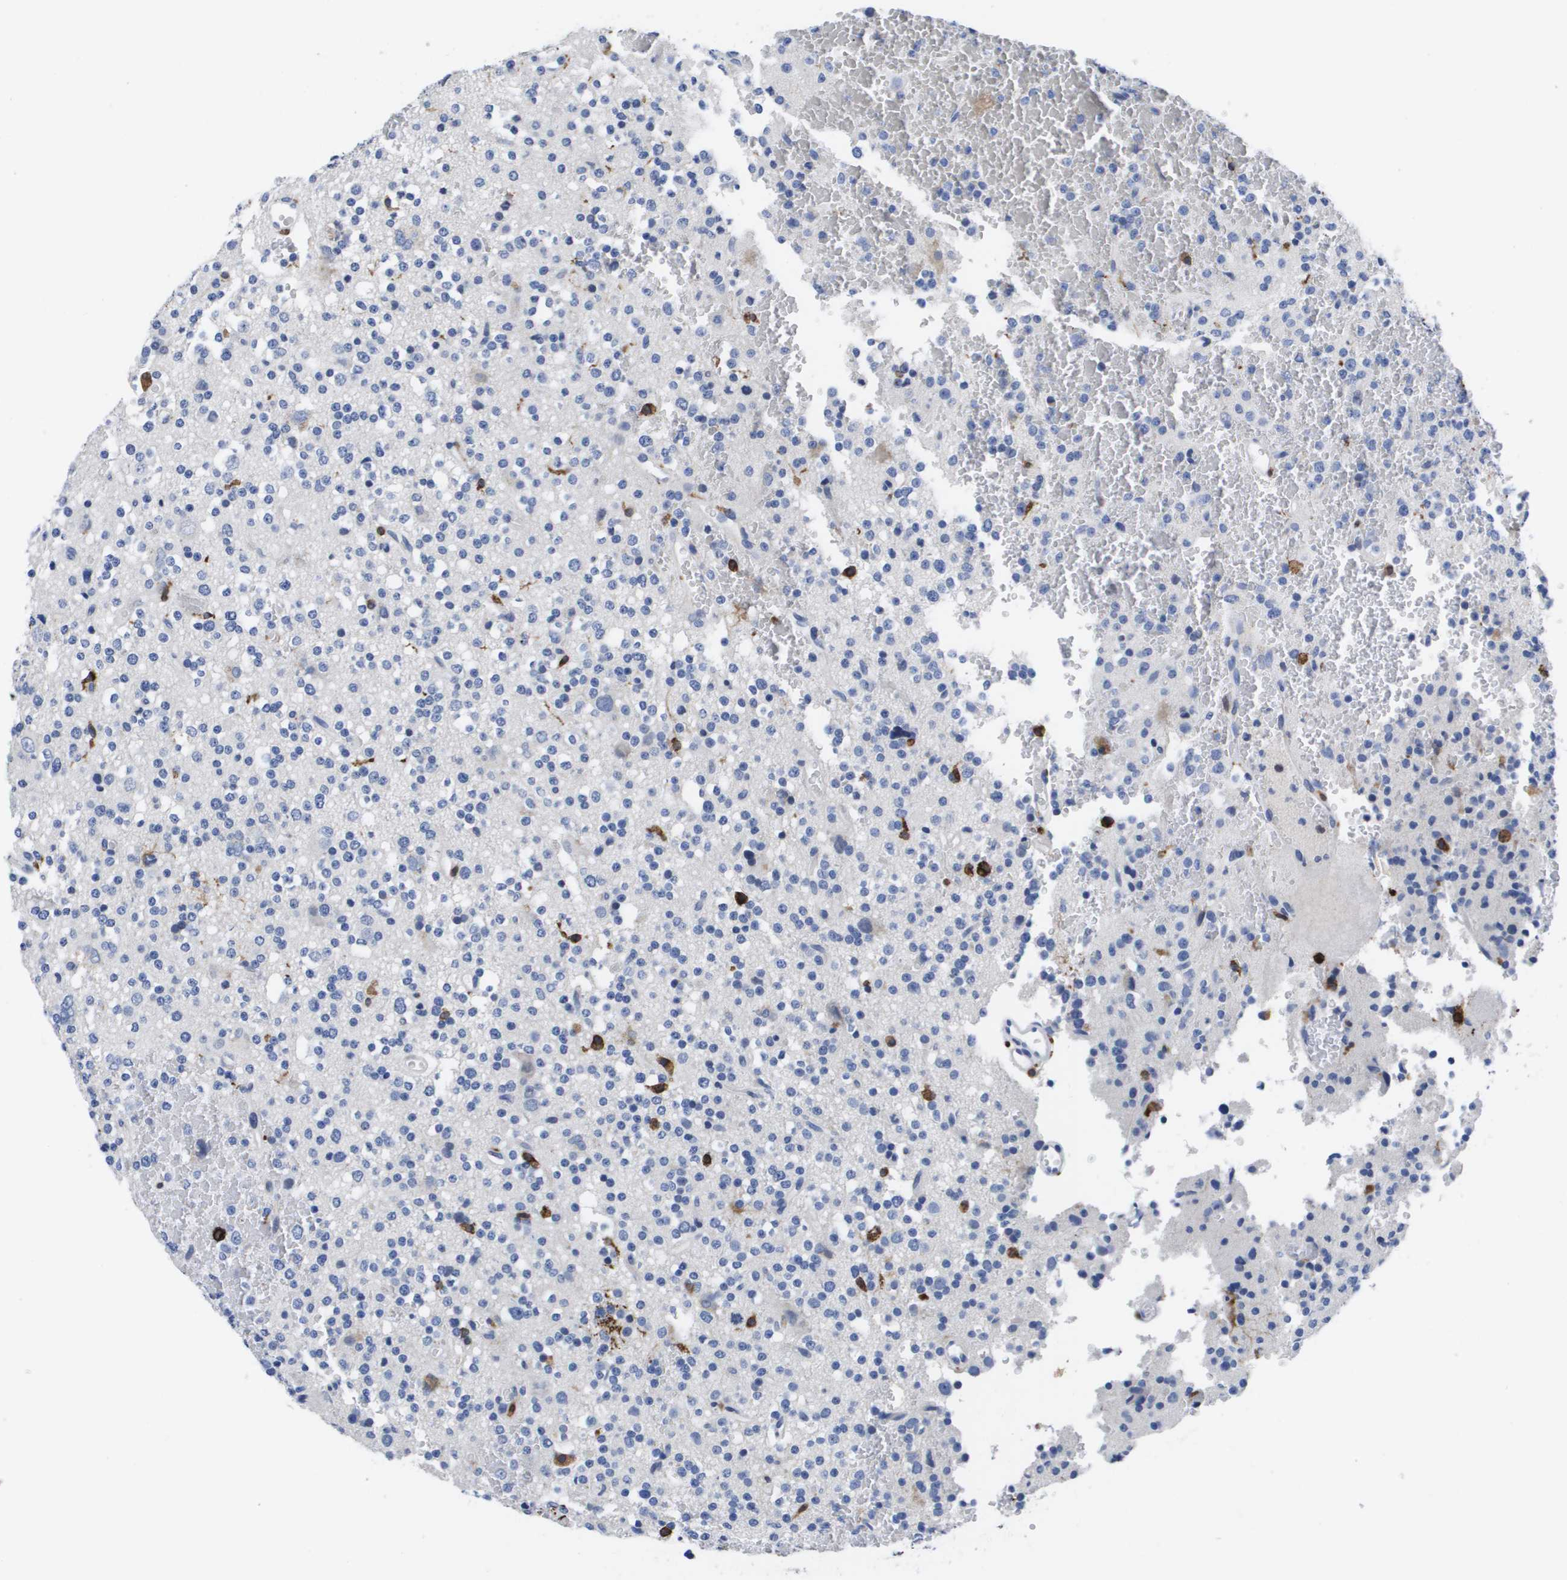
{"staining": {"intensity": "negative", "quantity": "none", "location": "none"}, "tissue": "glioma", "cell_type": "Tumor cells", "image_type": "cancer", "snomed": [{"axis": "morphology", "description": "Glioma, malignant, High grade"}, {"axis": "topography", "description": "Brain"}], "caption": "High magnification brightfield microscopy of glioma stained with DAB (brown) and counterstained with hematoxylin (blue): tumor cells show no significant expression.", "gene": "HMOX1", "patient": {"sex": "male", "age": 47}}